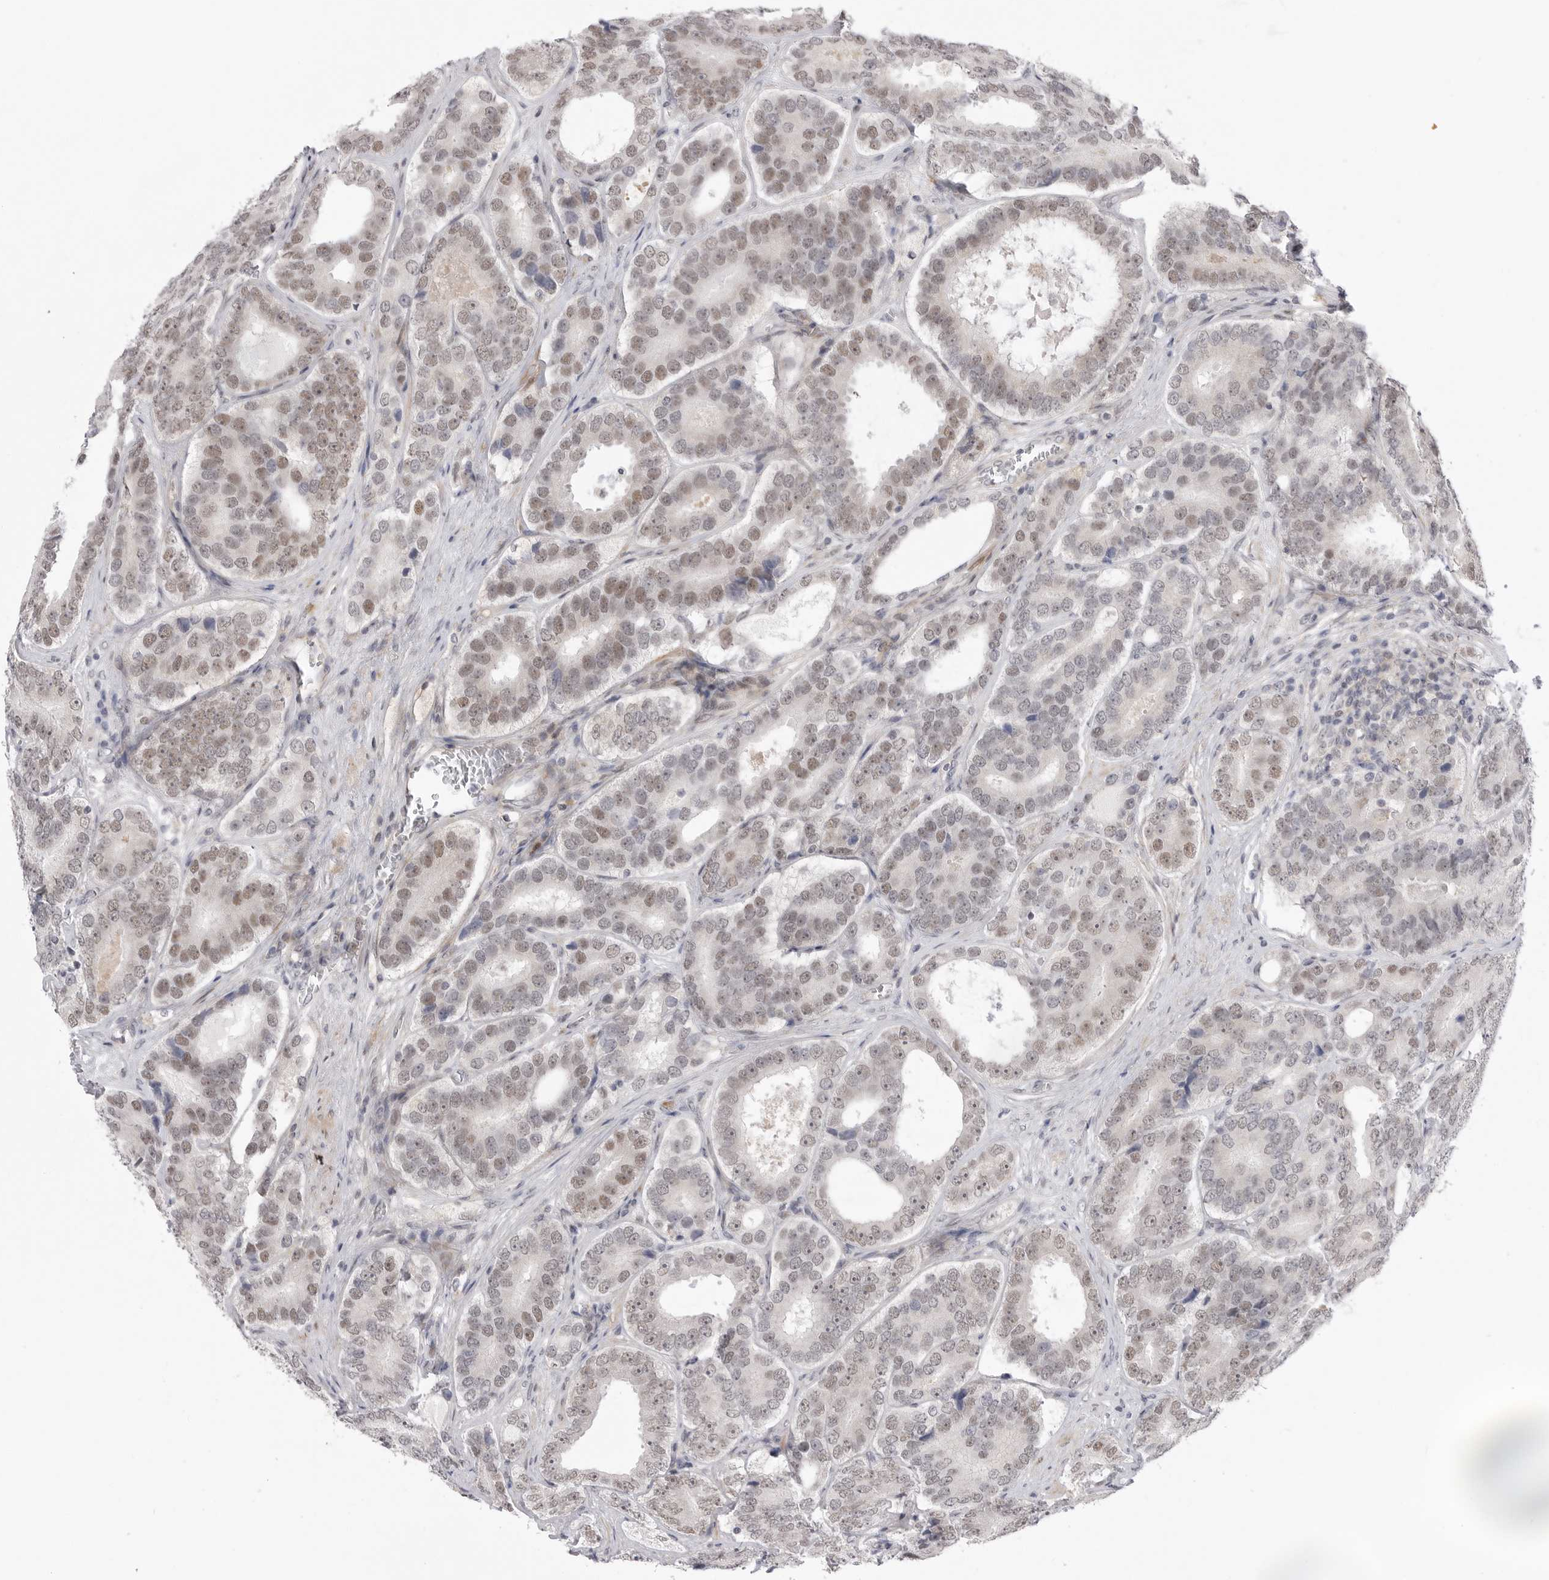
{"staining": {"intensity": "weak", "quantity": "25%-75%", "location": "nuclear"}, "tissue": "prostate cancer", "cell_type": "Tumor cells", "image_type": "cancer", "snomed": [{"axis": "morphology", "description": "Adenocarcinoma, High grade"}, {"axis": "topography", "description": "Prostate"}], "caption": "This photomicrograph reveals immunohistochemistry staining of human prostate cancer (adenocarcinoma (high-grade)), with low weak nuclear expression in about 25%-75% of tumor cells.", "gene": "GGT6", "patient": {"sex": "male", "age": 56}}